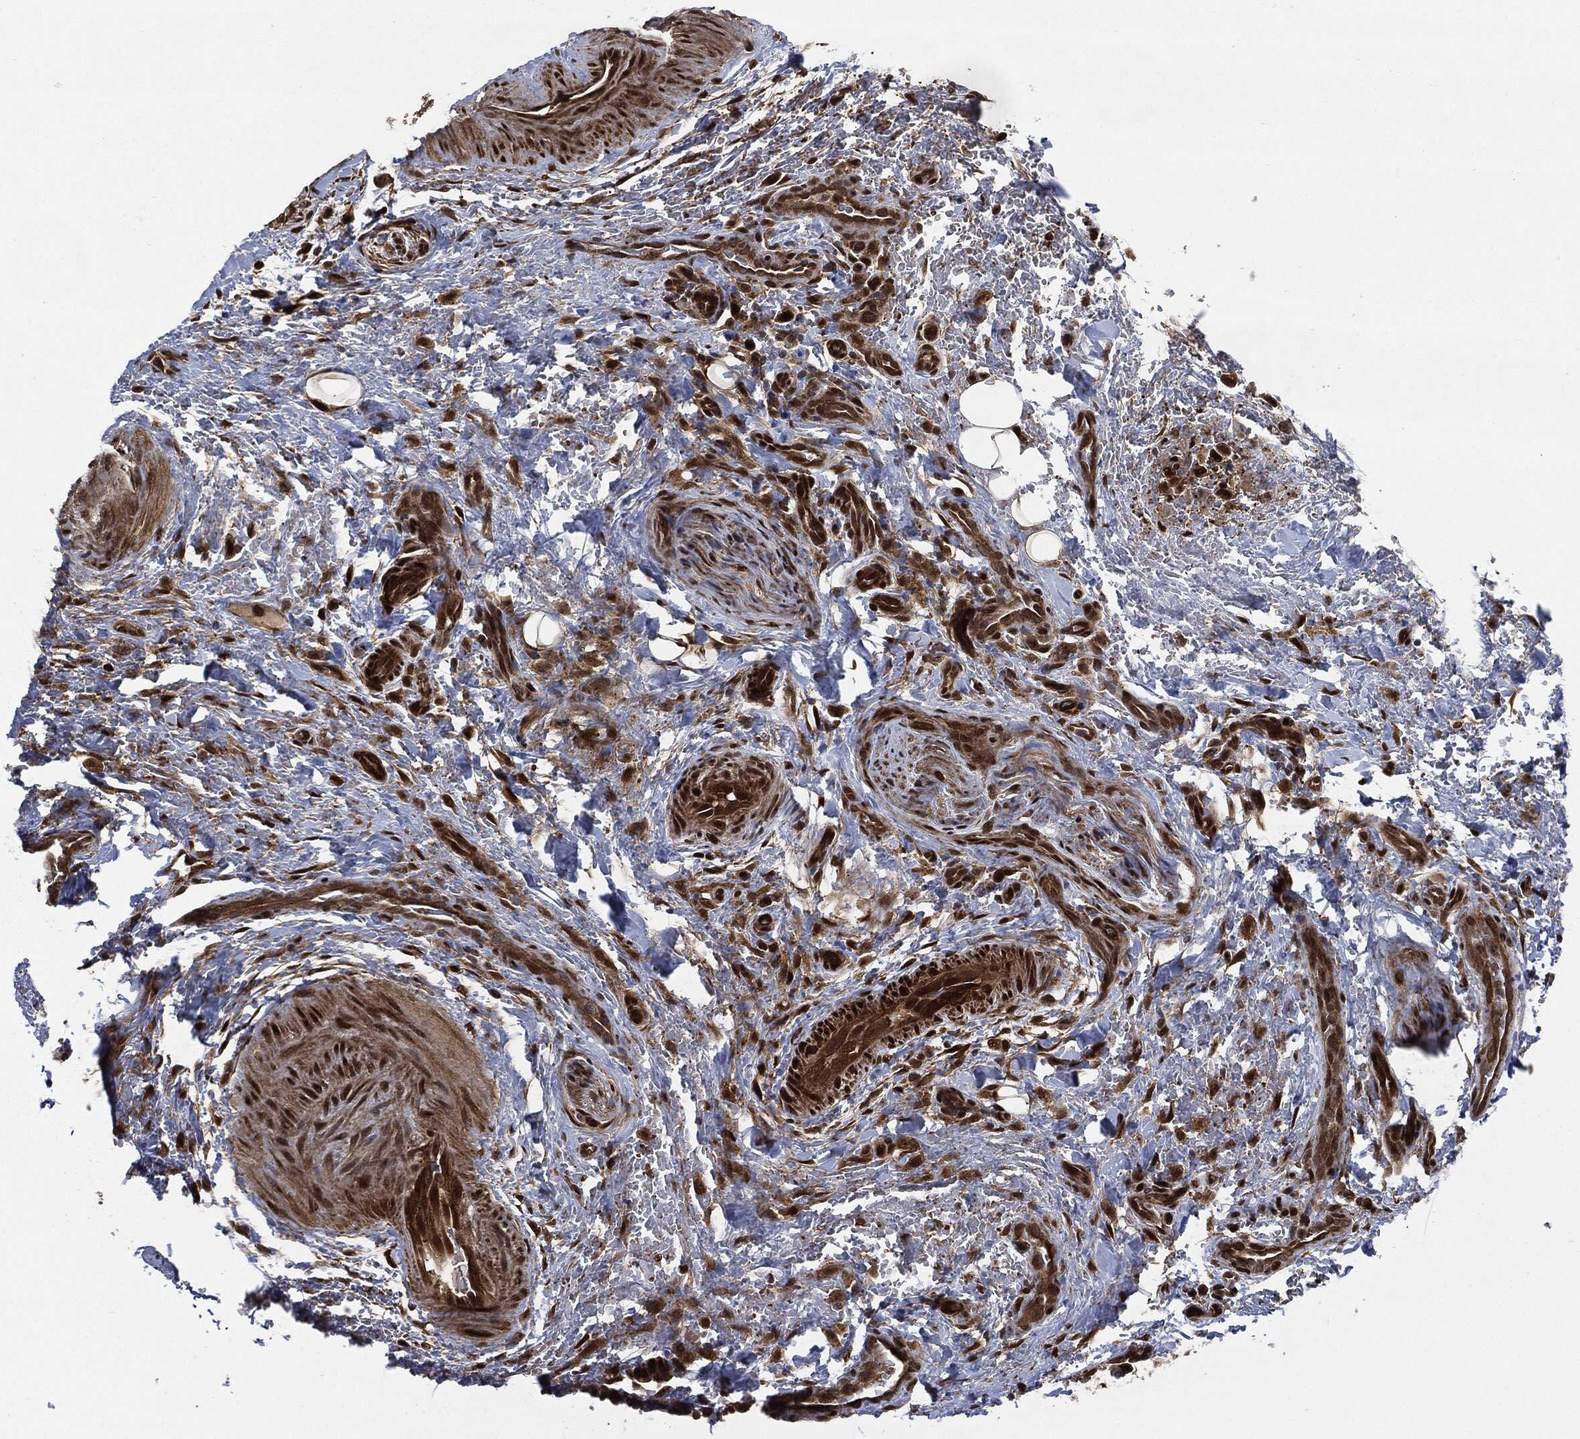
{"staining": {"intensity": "strong", "quantity": ">75%", "location": "nuclear"}, "tissue": "thyroid cancer", "cell_type": "Tumor cells", "image_type": "cancer", "snomed": [{"axis": "morphology", "description": "Papillary adenocarcinoma, NOS"}, {"axis": "topography", "description": "Thyroid gland"}], "caption": "Immunohistochemistry (IHC) of thyroid cancer reveals high levels of strong nuclear positivity in about >75% of tumor cells.", "gene": "DCTN1", "patient": {"sex": "male", "age": 61}}